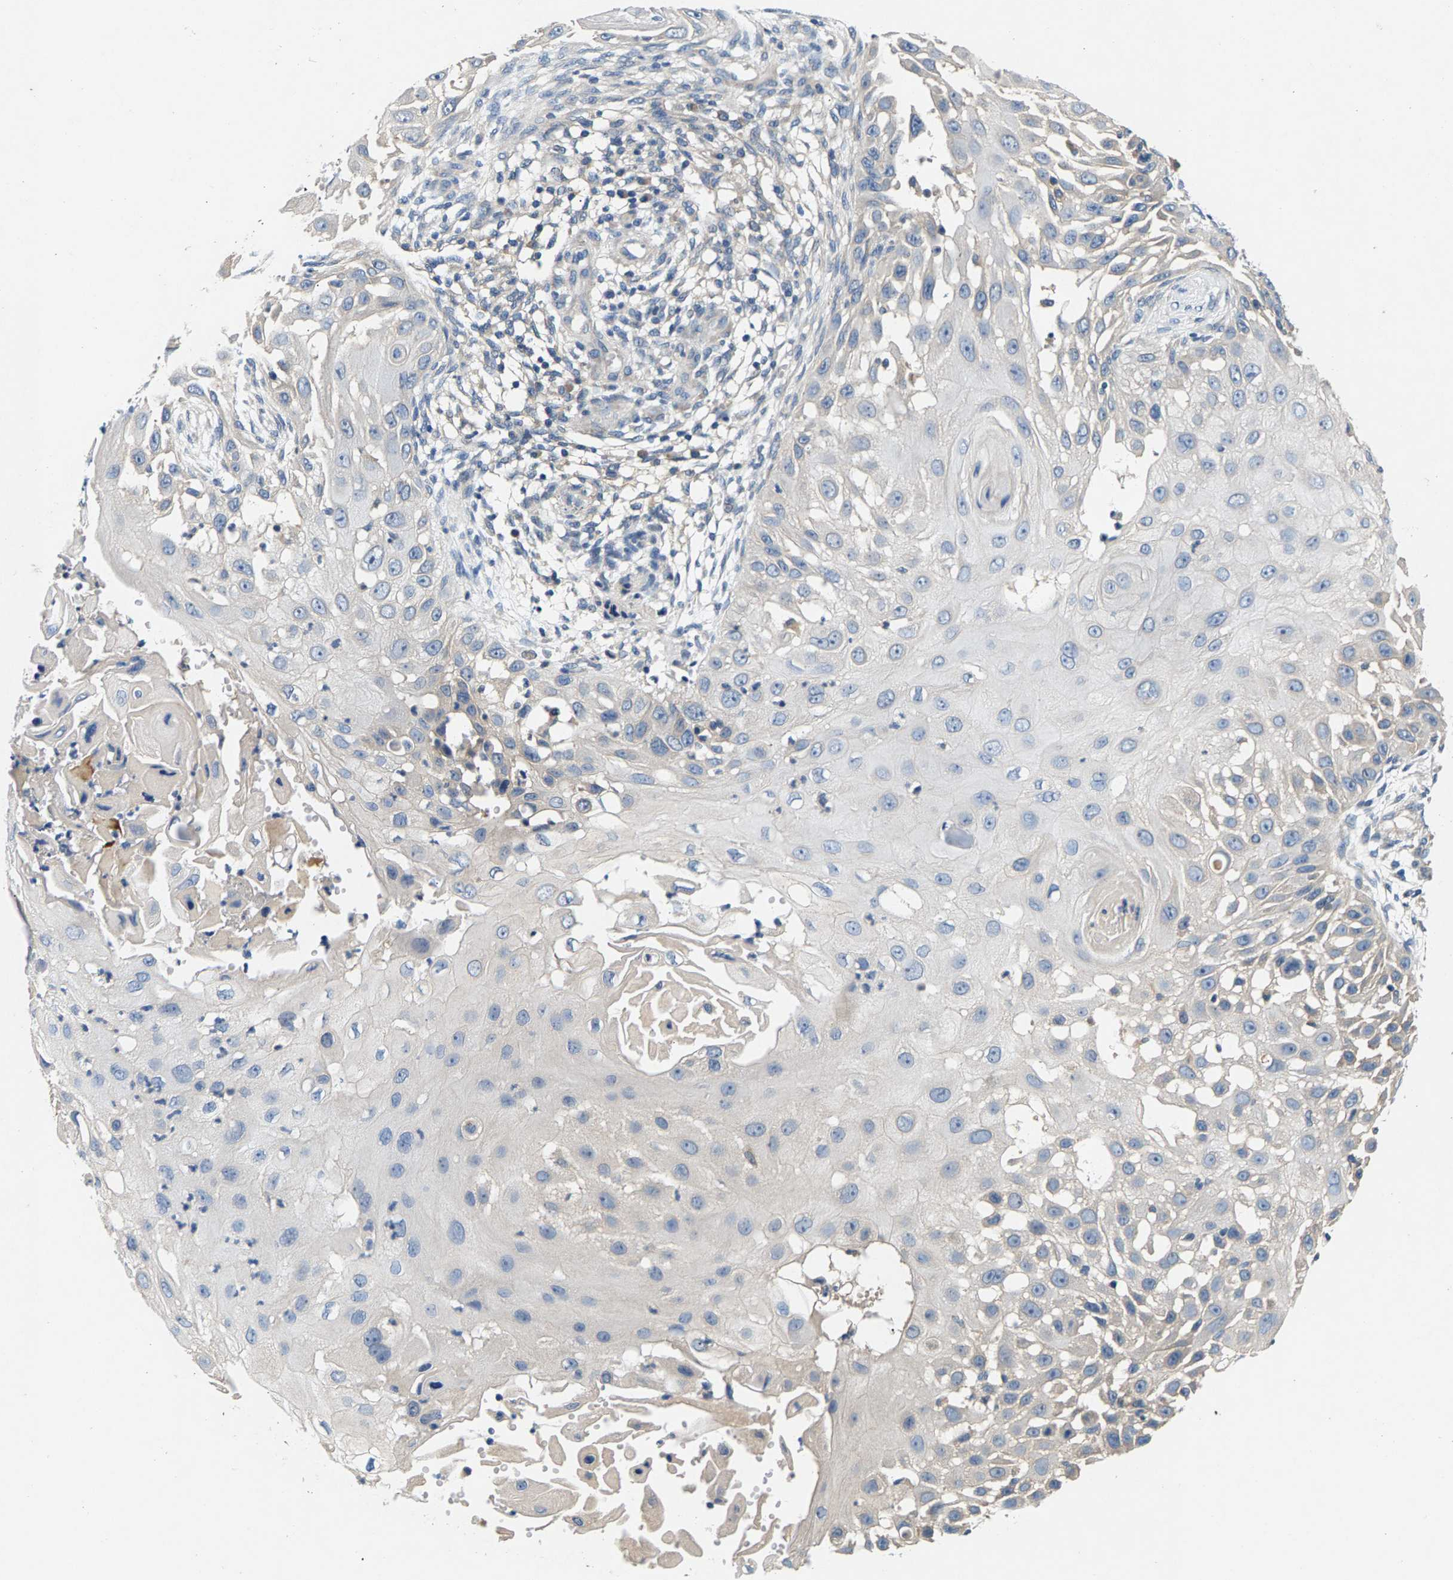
{"staining": {"intensity": "negative", "quantity": "none", "location": "none"}, "tissue": "skin cancer", "cell_type": "Tumor cells", "image_type": "cancer", "snomed": [{"axis": "morphology", "description": "Squamous cell carcinoma, NOS"}, {"axis": "topography", "description": "Skin"}], "caption": "The immunohistochemistry (IHC) histopathology image has no significant staining in tumor cells of skin squamous cell carcinoma tissue.", "gene": "NT5C", "patient": {"sex": "female", "age": 44}}